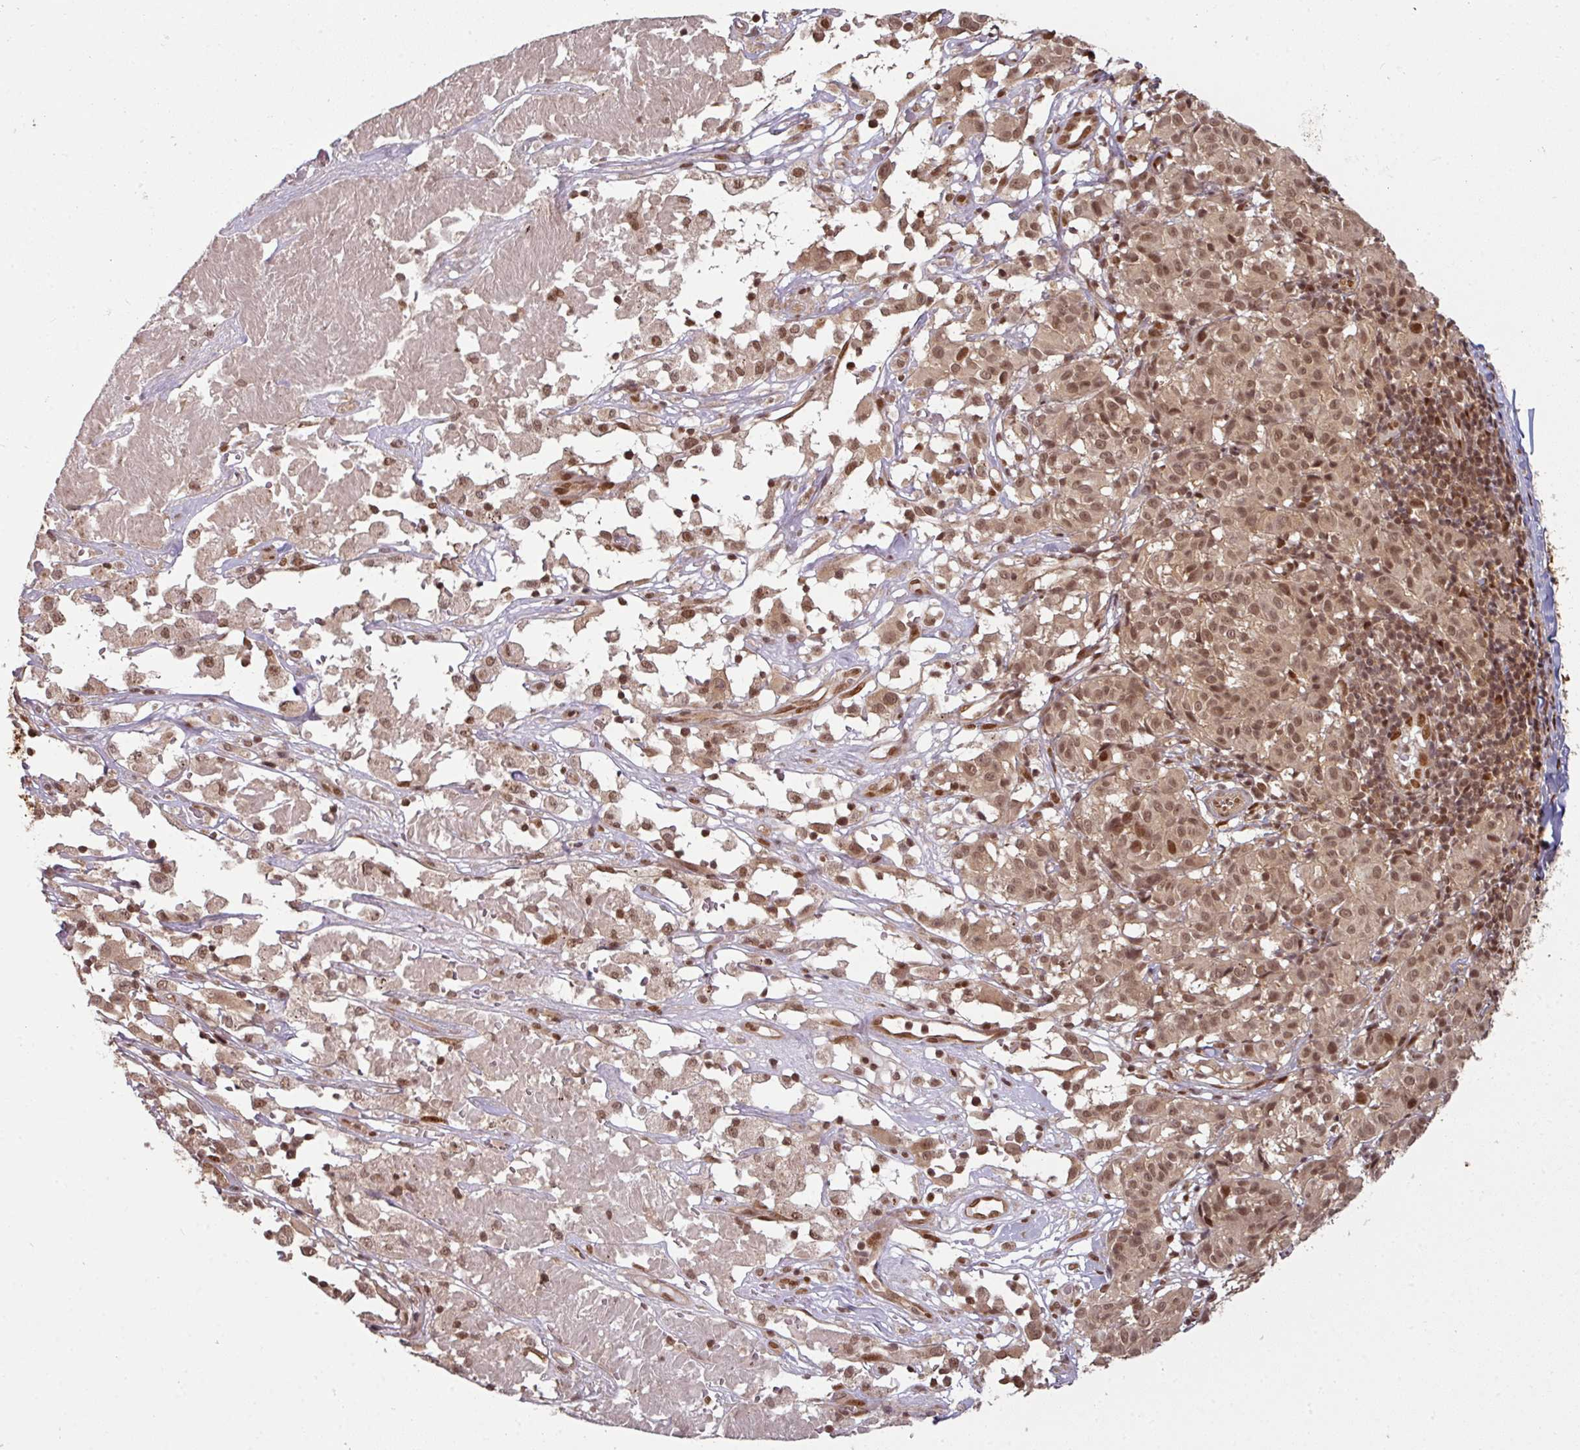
{"staining": {"intensity": "moderate", "quantity": "25%-75%", "location": "cytoplasmic/membranous,nuclear"}, "tissue": "melanoma", "cell_type": "Tumor cells", "image_type": "cancer", "snomed": [{"axis": "morphology", "description": "Malignant melanoma, NOS"}, {"axis": "topography", "description": "Skin"}], "caption": "Melanoma was stained to show a protein in brown. There is medium levels of moderate cytoplasmic/membranous and nuclear expression in about 25%-75% of tumor cells.", "gene": "SIK3", "patient": {"sex": "female", "age": 72}}